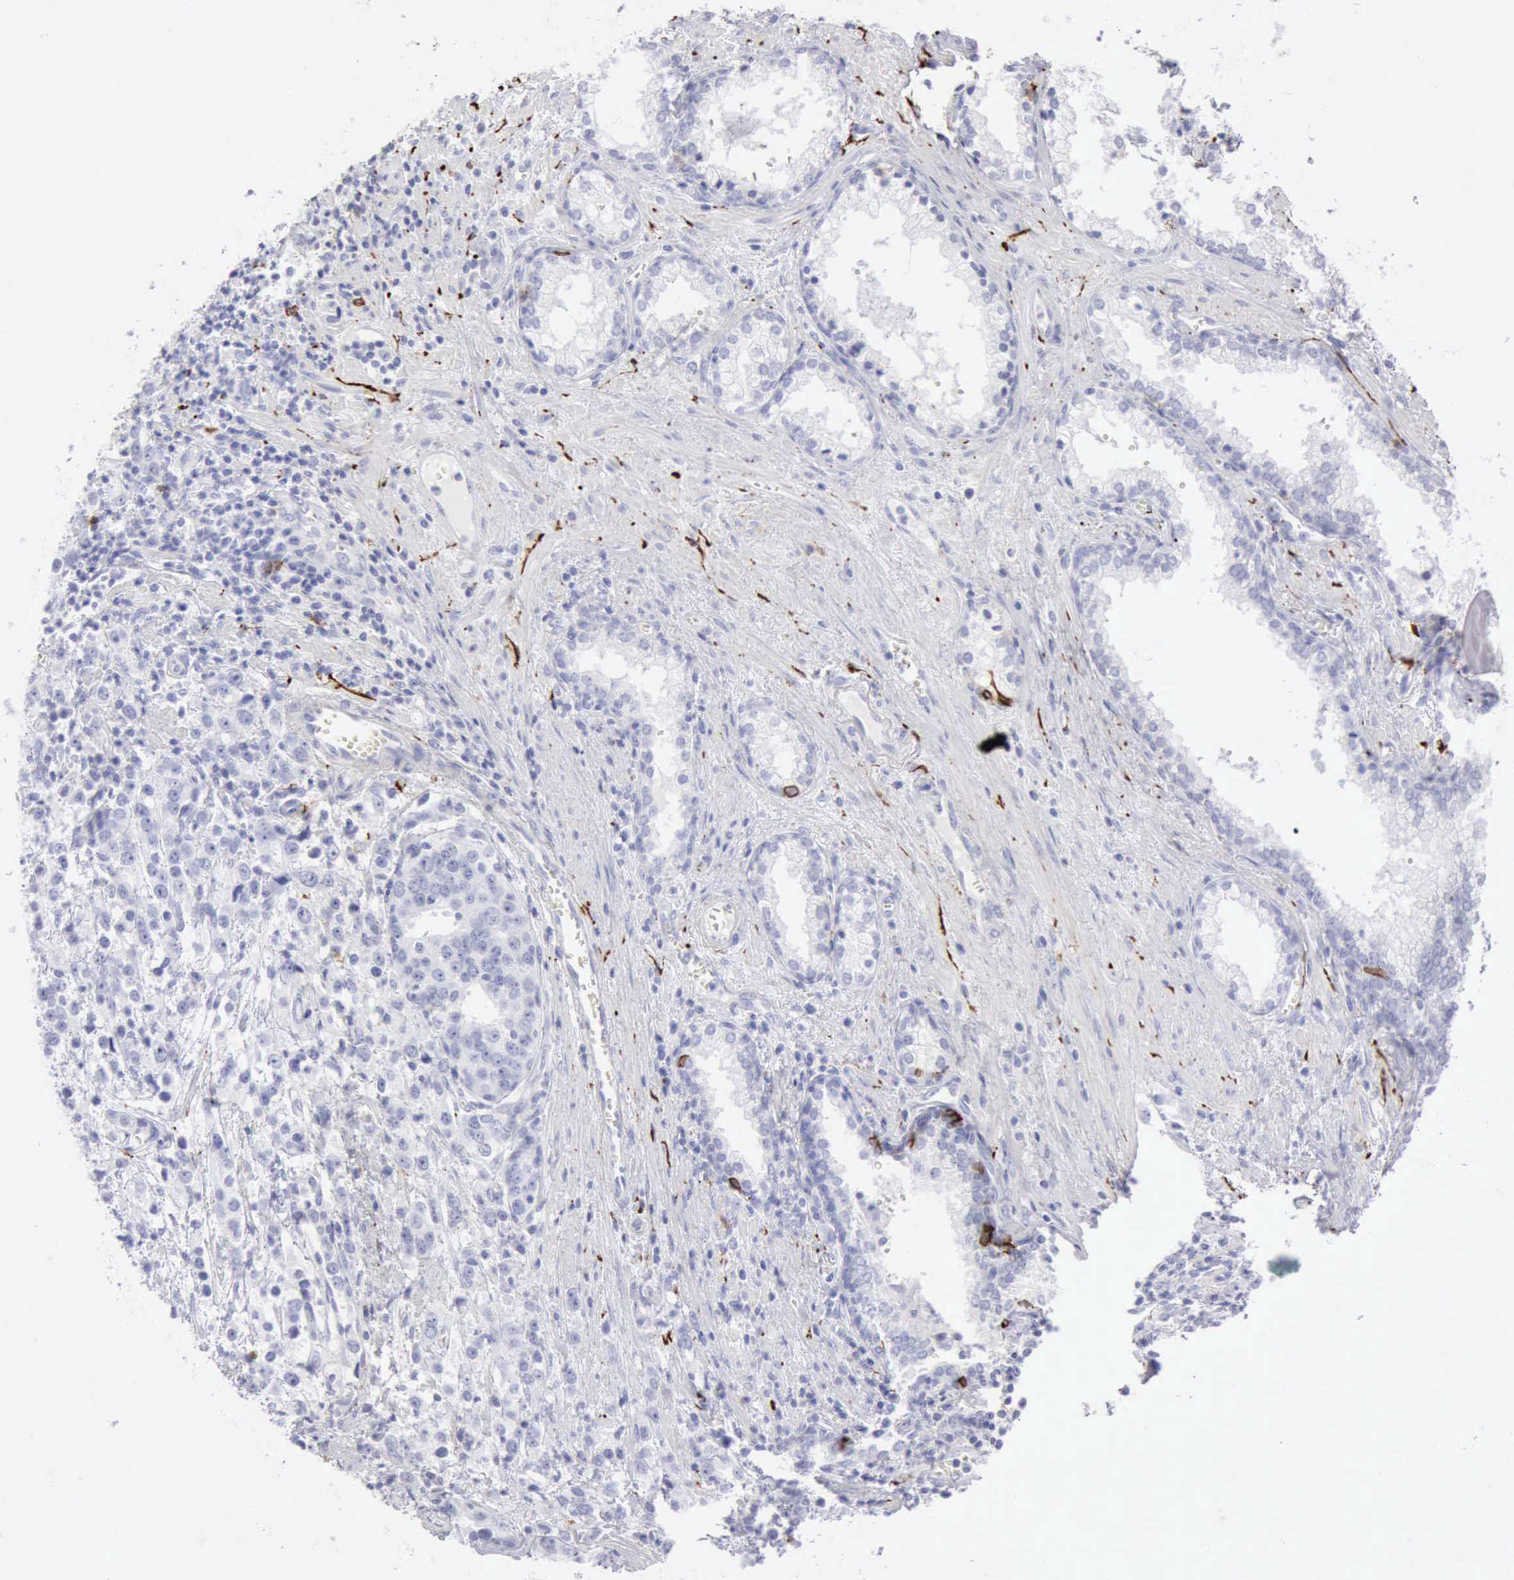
{"staining": {"intensity": "negative", "quantity": "none", "location": "none"}, "tissue": "prostate cancer", "cell_type": "Tumor cells", "image_type": "cancer", "snomed": [{"axis": "morphology", "description": "Adenocarcinoma, High grade"}, {"axis": "topography", "description": "Prostate"}], "caption": "This is a histopathology image of immunohistochemistry (IHC) staining of prostate adenocarcinoma (high-grade), which shows no staining in tumor cells.", "gene": "NCAM1", "patient": {"sex": "male", "age": 71}}